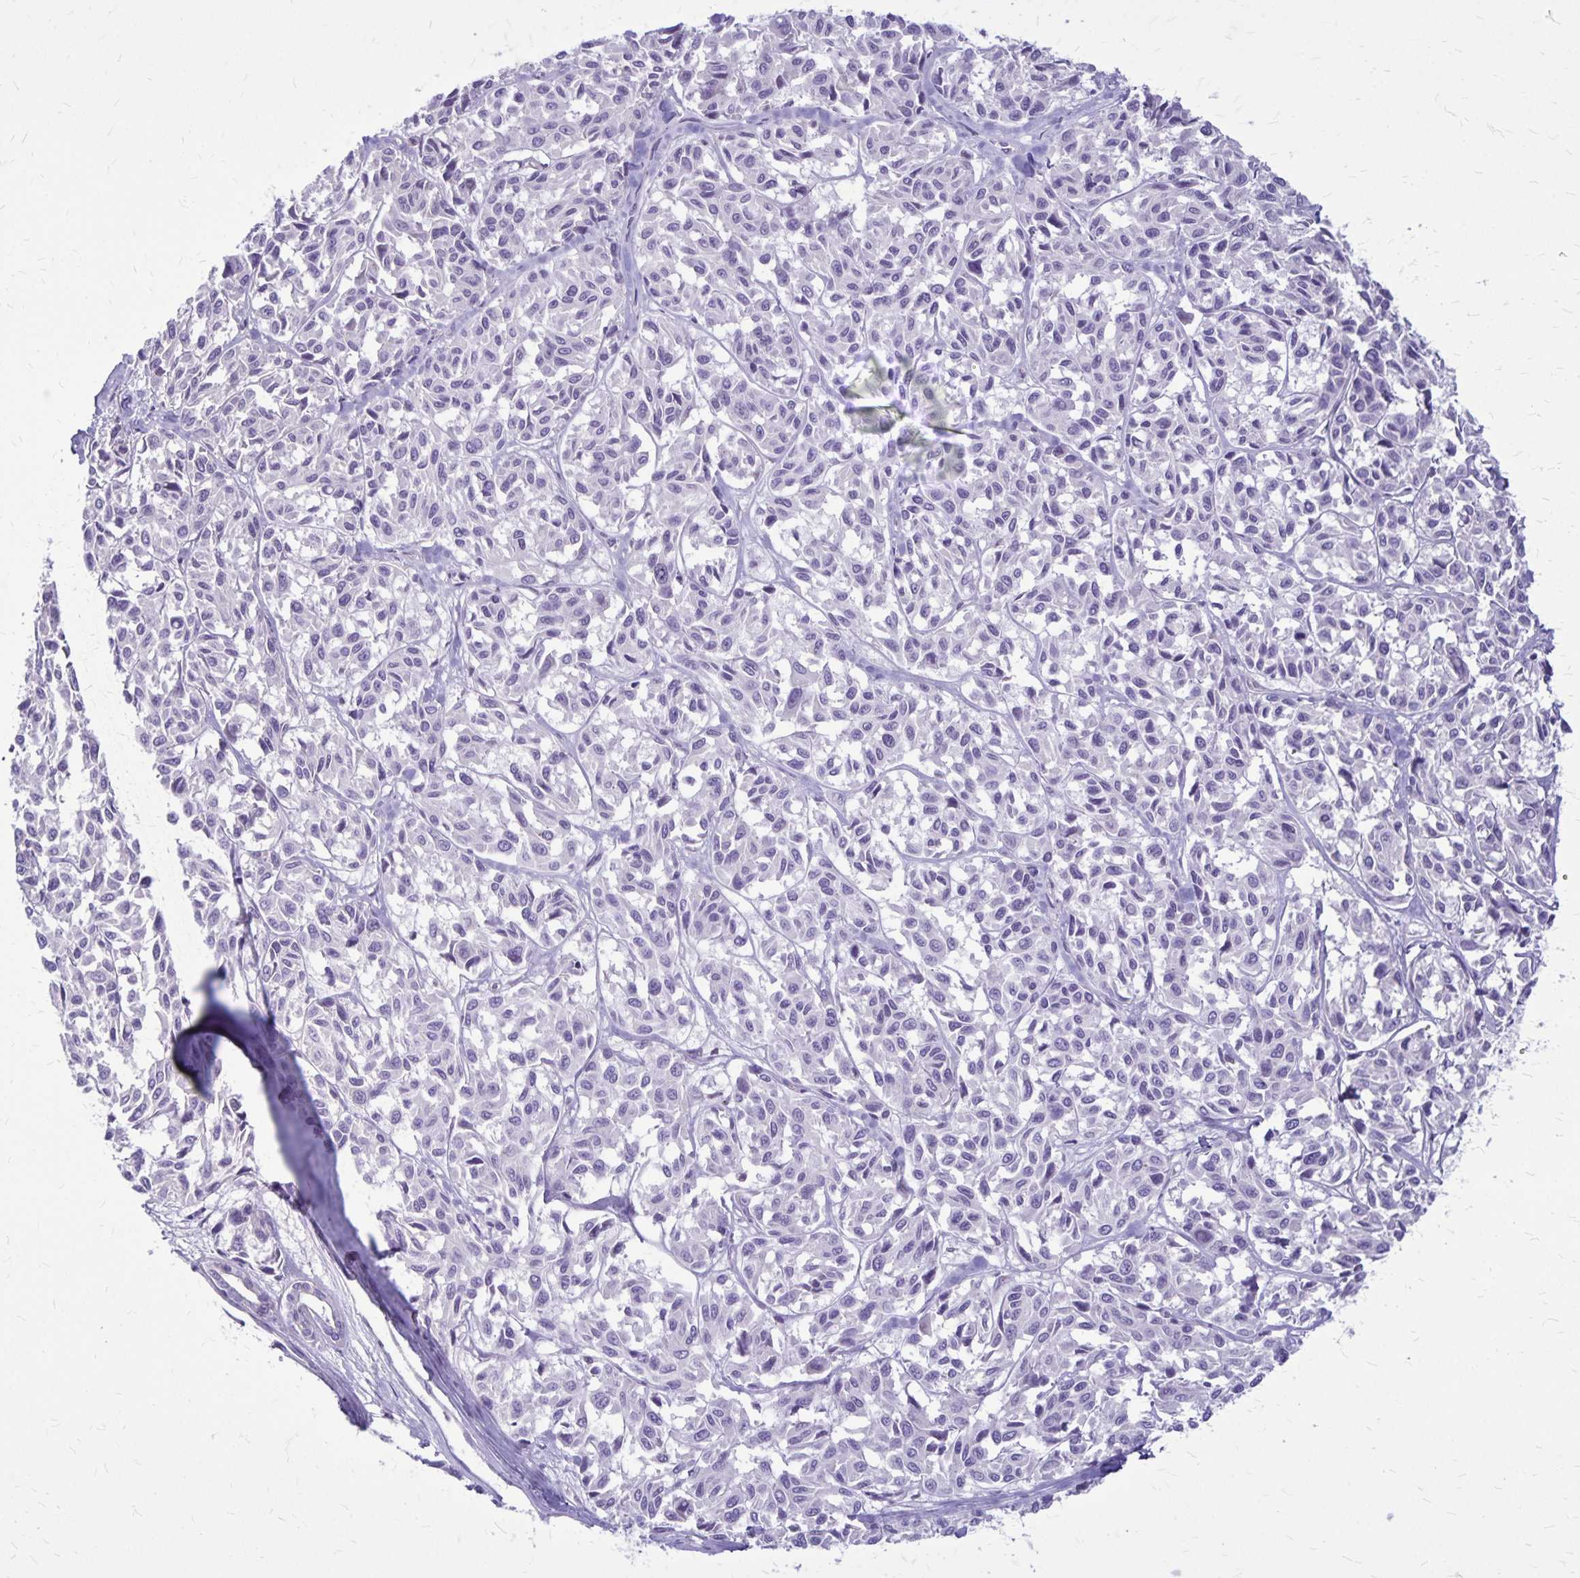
{"staining": {"intensity": "negative", "quantity": "none", "location": "none"}, "tissue": "melanoma", "cell_type": "Tumor cells", "image_type": "cancer", "snomed": [{"axis": "morphology", "description": "Malignant melanoma, NOS"}, {"axis": "topography", "description": "Skin"}], "caption": "The immunohistochemistry (IHC) micrograph has no significant expression in tumor cells of malignant melanoma tissue.", "gene": "GP9", "patient": {"sex": "female", "age": 66}}